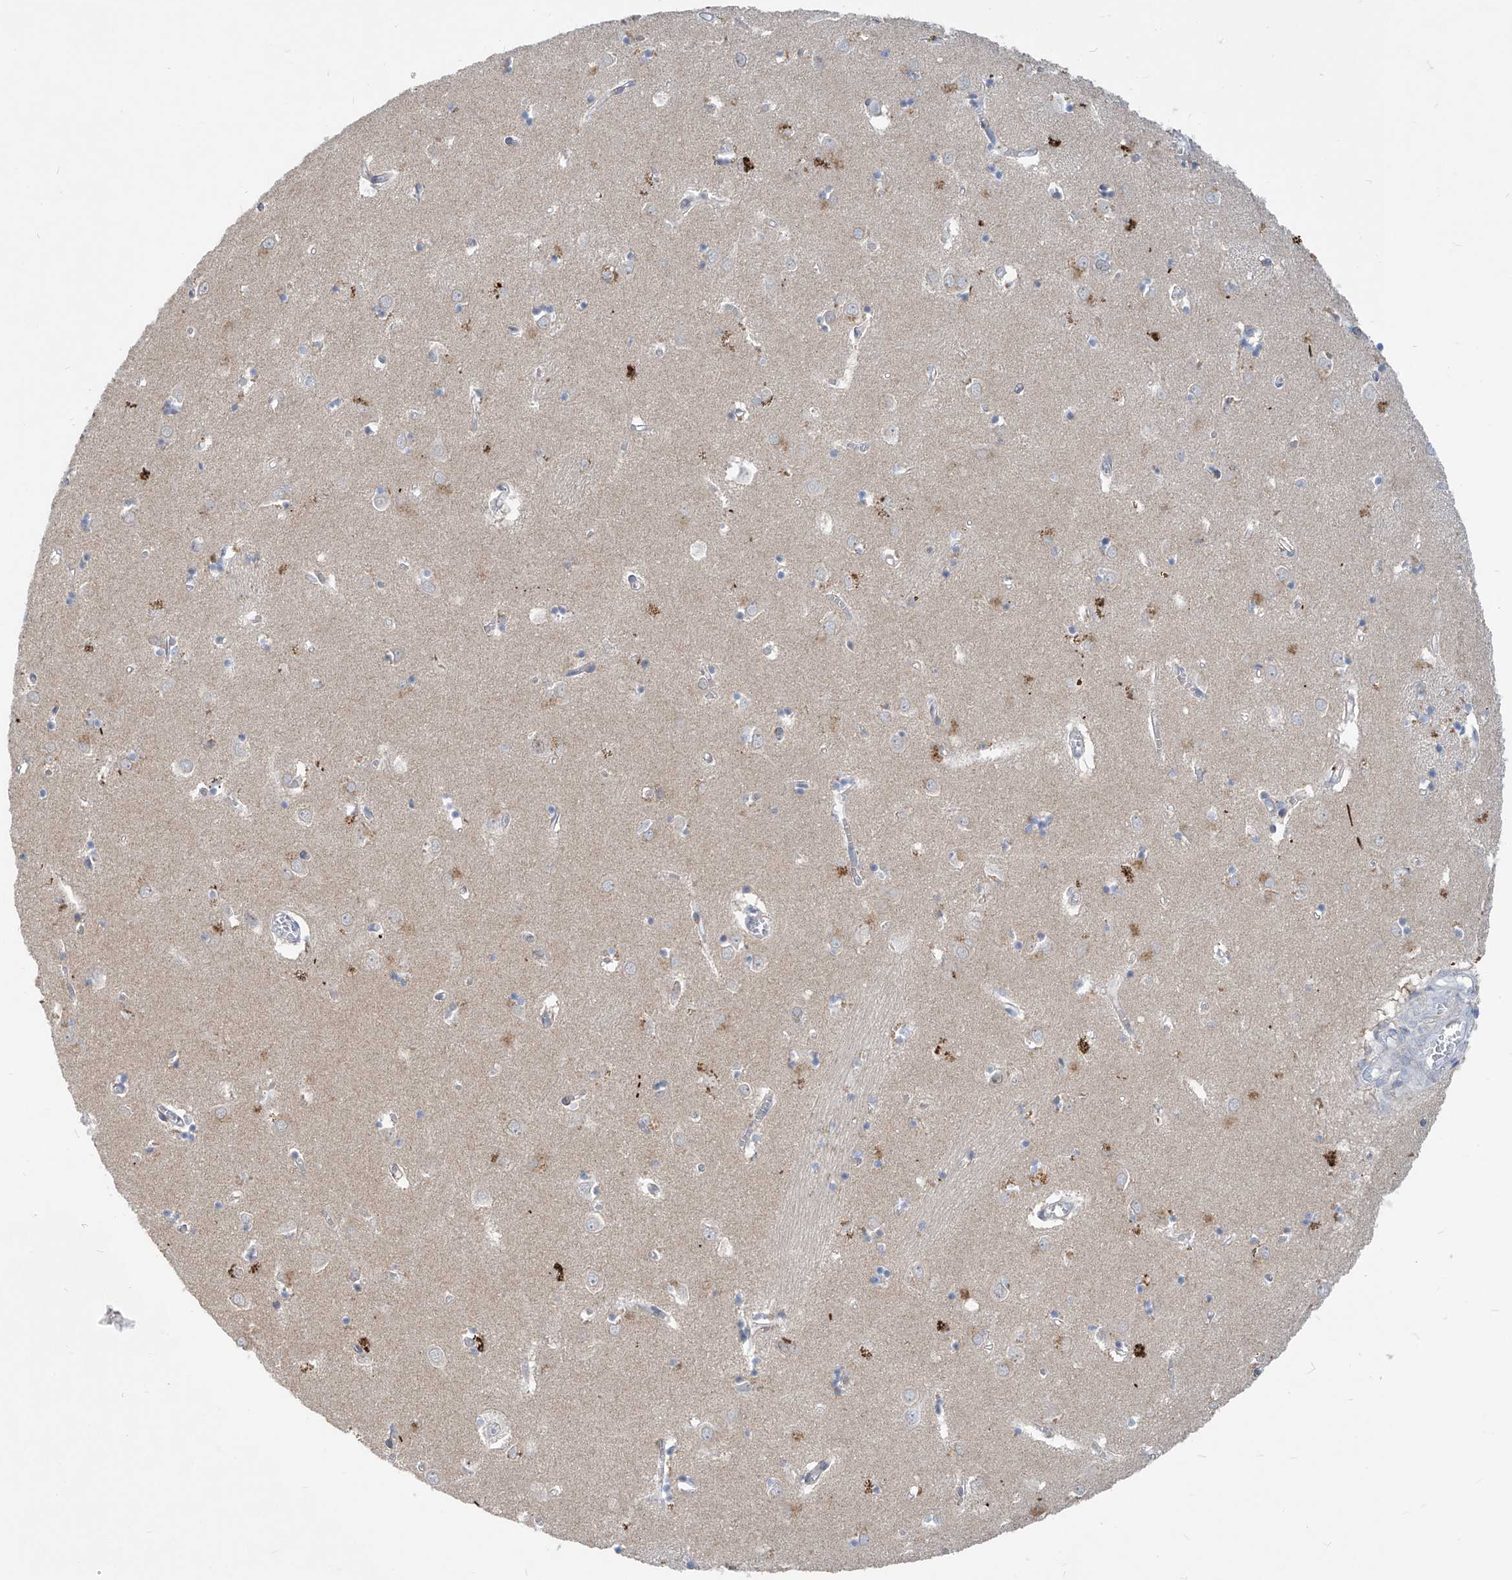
{"staining": {"intensity": "negative", "quantity": "none", "location": "none"}, "tissue": "caudate", "cell_type": "Glial cells", "image_type": "normal", "snomed": [{"axis": "morphology", "description": "Normal tissue, NOS"}, {"axis": "topography", "description": "Lateral ventricle wall"}], "caption": "The immunohistochemistry photomicrograph has no significant positivity in glial cells of caudate. (Stains: DAB (3,3'-diaminobenzidine) IHC with hematoxylin counter stain, Microscopy: brightfield microscopy at high magnification).", "gene": "KRTAP25", "patient": {"sex": "male", "age": 70}}